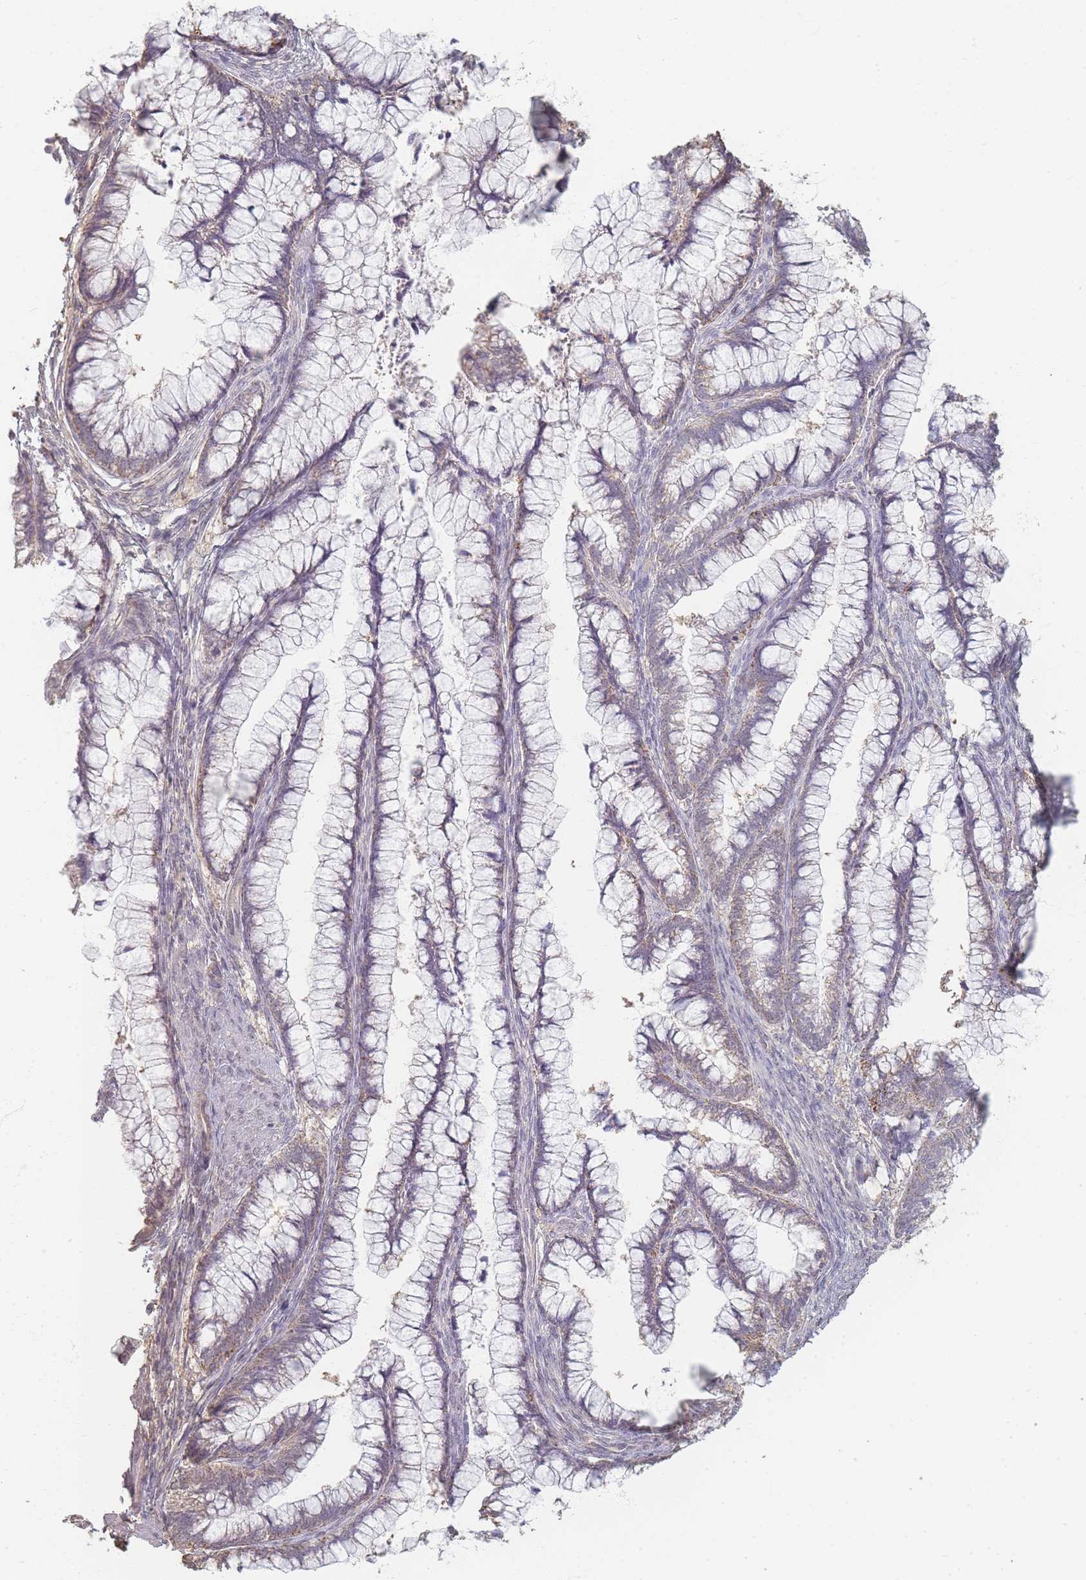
{"staining": {"intensity": "negative", "quantity": "none", "location": "none"}, "tissue": "cervical cancer", "cell_type": "Tumor cells", "image_type": "cancer", "snomed": [{"axis": "morphology", "description": "Adenocarcinoma, NOS"}, {"axis": "topography", "description": "Cervix"}], "caption": "The immunohistochemistry image has no significant expression in tumor cells of cervical cancer tissue.", "gene": "RFTN1", "patient": {"sex": "female", "age": 44}}